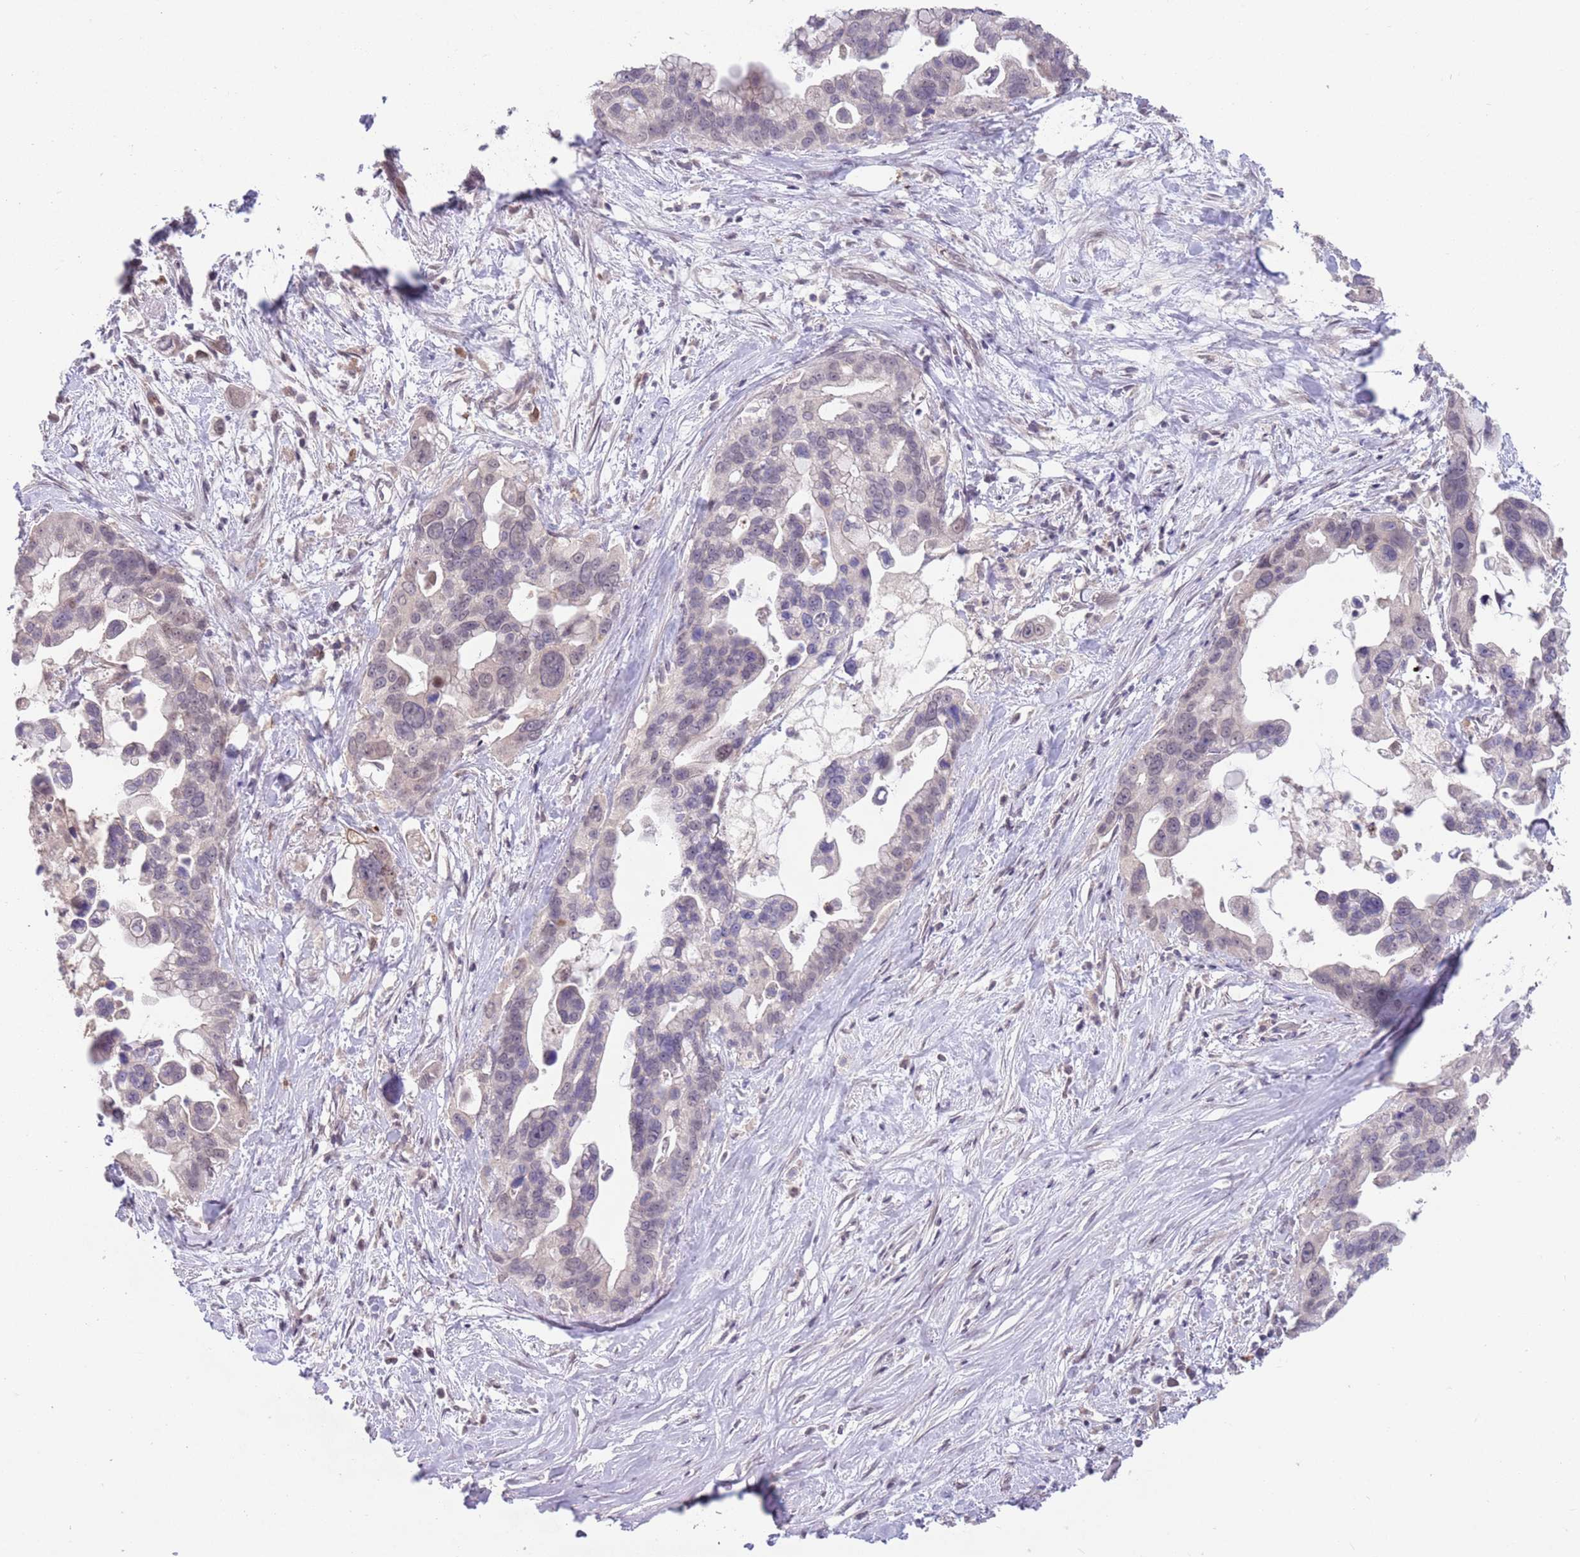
{"staining": {"intensity": "negative", "quantity": "none", "location": "none"}, "tissue": "pancreatic cancer", "cell_type": "Tumor cells", "image_type": "cancer", "snomed": [{"axis": "morphology", "description": "Adenocarcinoma, NOS"}, {"axis": "topography", "description": "Pancreas"}], "caption": "Tumor cells show no significant protein staining in pancreatic cancer (adenocarcinoma).", "gene": "MEI1", "patient": {"sex": "female", "age": 83}}